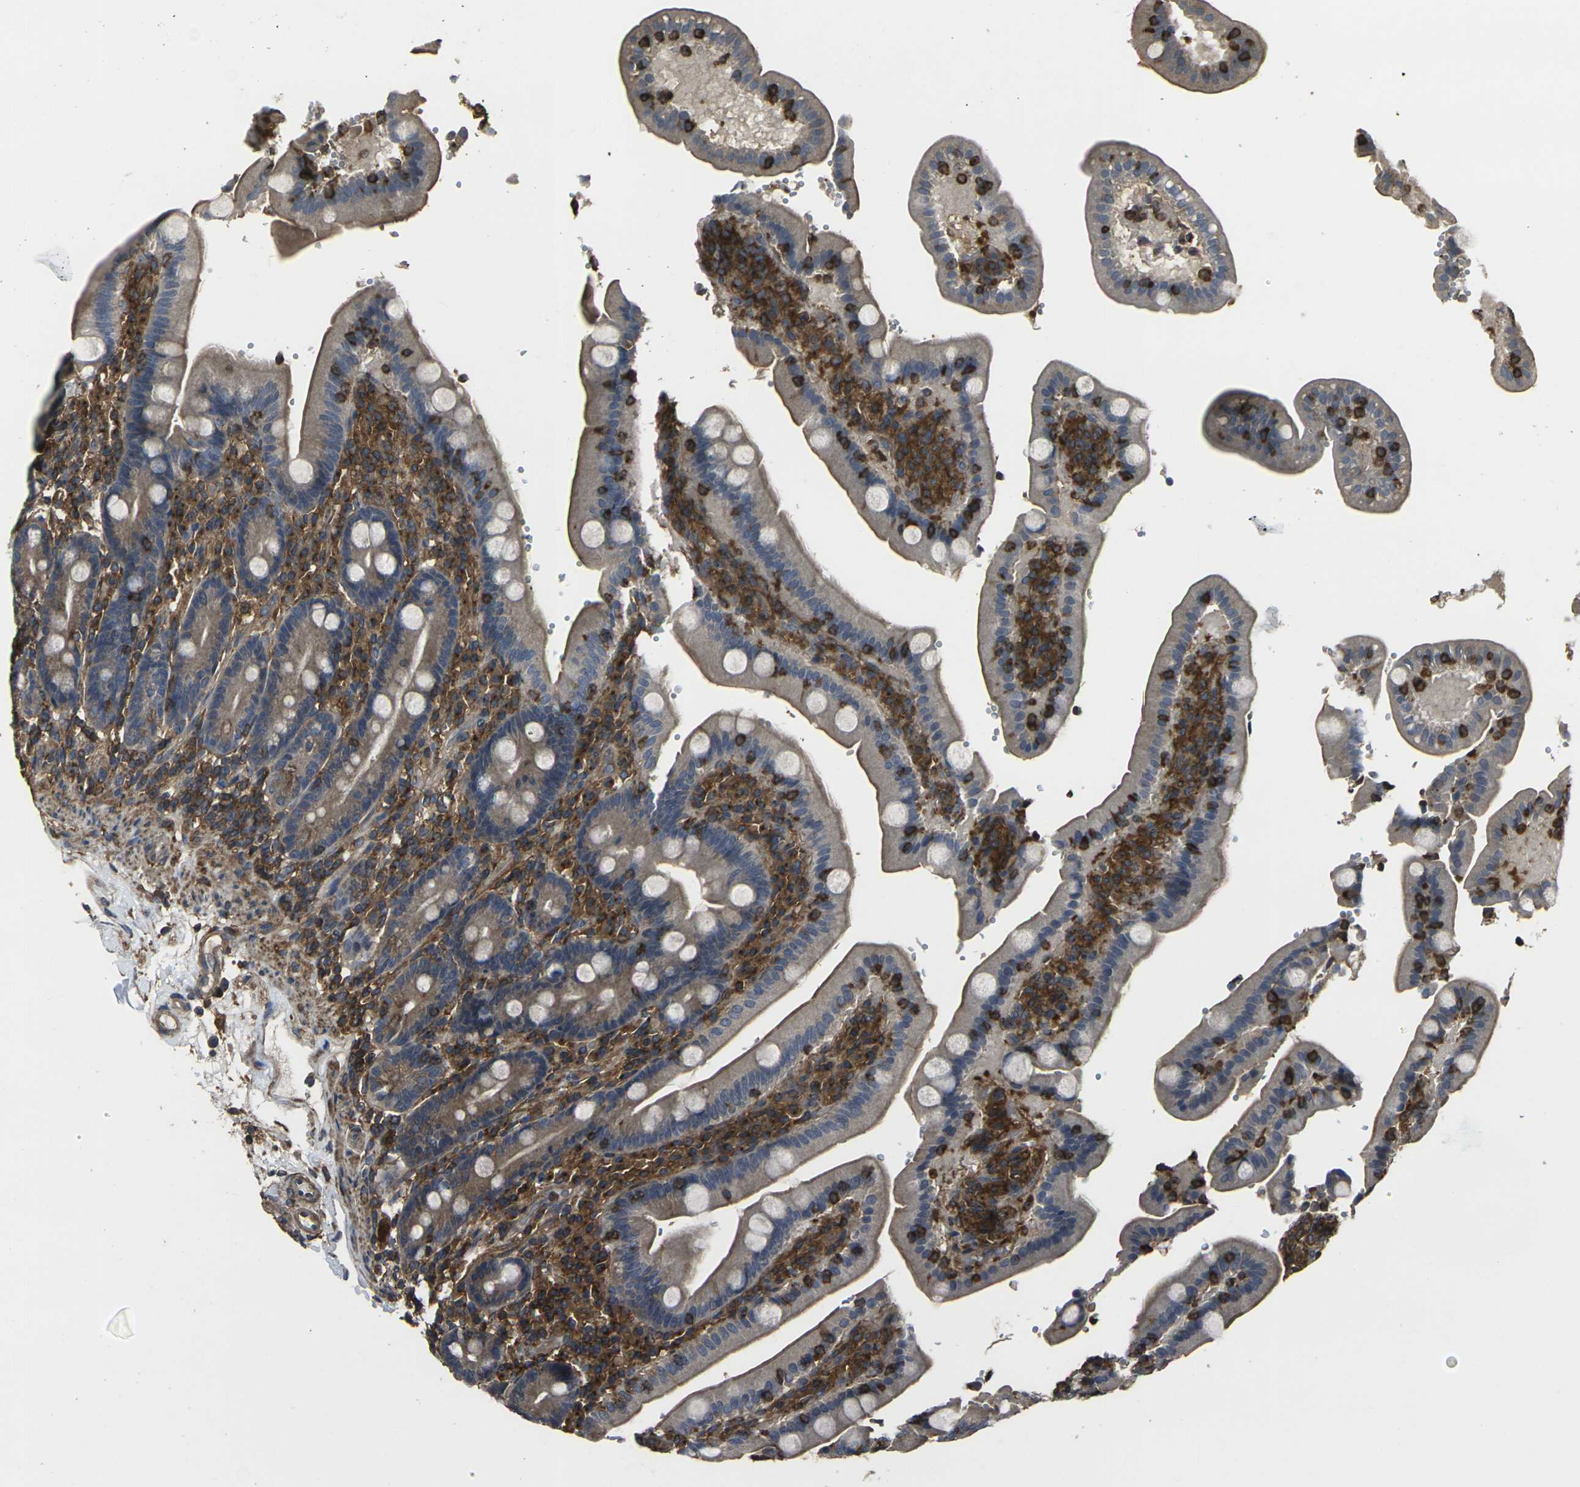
{"staining": {"intensity": "moderate", "quantity": "25%-75%", "location": "cytoplasmic/membranous"}, "tissue": "duodenum", "cell_type": "Glandular cells", "image_type": "normal", "snomed": [{"axis": "morphology", "description": "Normal tissue, NOS"}, {"axis": "topography", "description": "Small intestine, NOS"}], "caption": "This is an image of immunohistochemistry staining of unremarkable duodenum, which shows moderate staining in the cytoplasmic/membranous of glandular cells.", "gene": "PRKACB", "patient": {"sex": "female", "age": 71}}